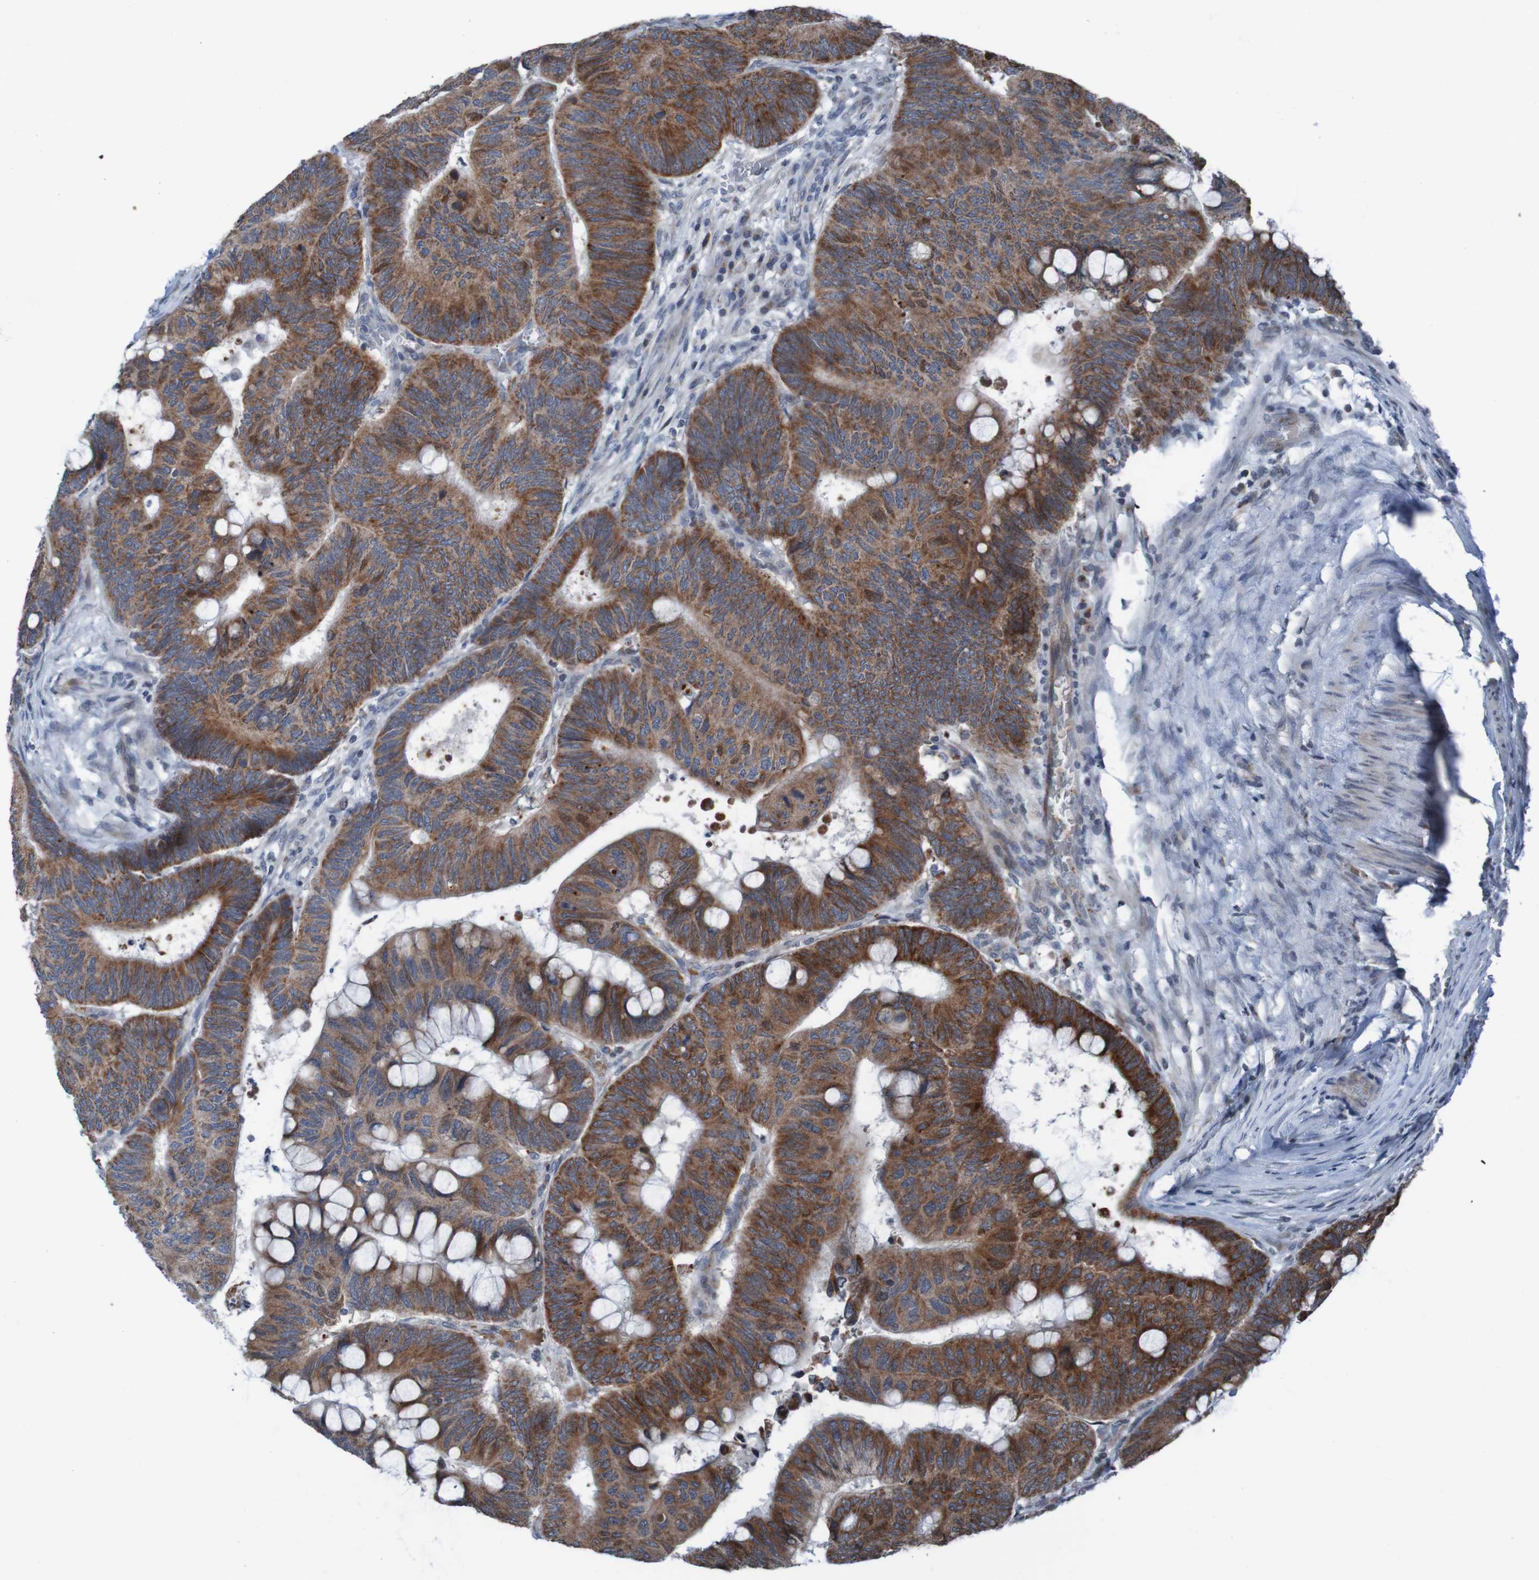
{"staining": {"intensity": "strong", "quantity": ">75%", "location": "cytoplasmic/membranous"}, "tissue": "colorectal cancer", "cell_type": "Tumor cells", "image_type": "cancer", "snomed": [{"axis": "morphology", "description": "Normal tissue, NOS"}, {"axis": "morphology", "description": "Adenocarcinoma, NOS"}, {"axis": "topography", "description": "Rectum"}, {"axis": "topography", "description": "Peripheral nerve tissue"}], "caption": "Immunohistochemistry image of human colorectal cancer stained for a protein (brown), which displays high levels of strong cytoplasmic/membranous expression in about >75% of tumor cells.", "gene": "UNG", "patient": {"sex": "male", "age": 92}}